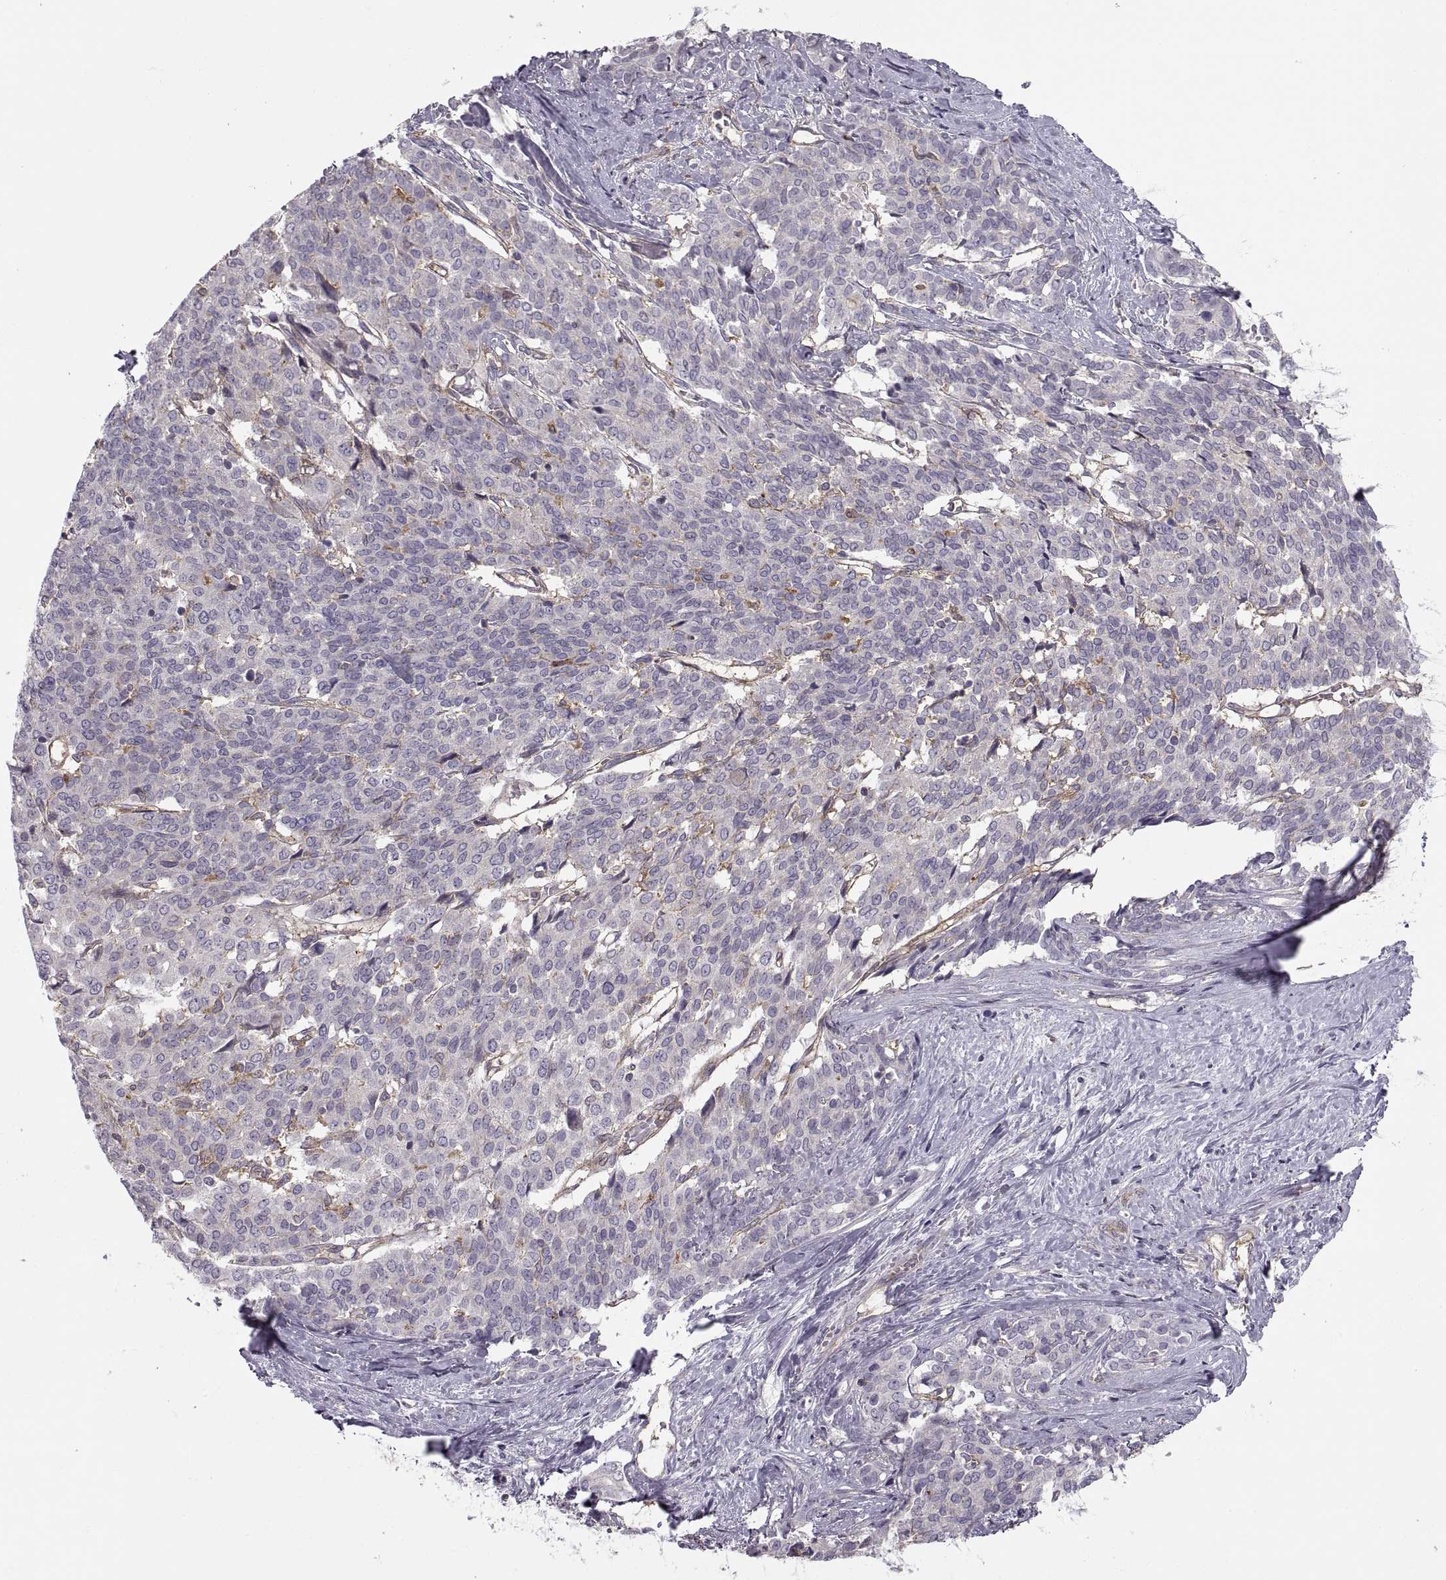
{"staining": {"intensity": "negative", "quantity": "none", "location": "none"}, "tissue": "liver cancer", "cell_type": "Tumor cells", "image_type": "cancer", "snomed": [{"axis": "morphology", "description": "Cholangiocarcinoma"}, {"axis": "topography", "description": "Liver"}], "caption": "Tumor cells are negative for protein expression in human liver cholangiocarcinoma.", "gene": "RALB", "patient": {"sex": "female", "age": 47}}